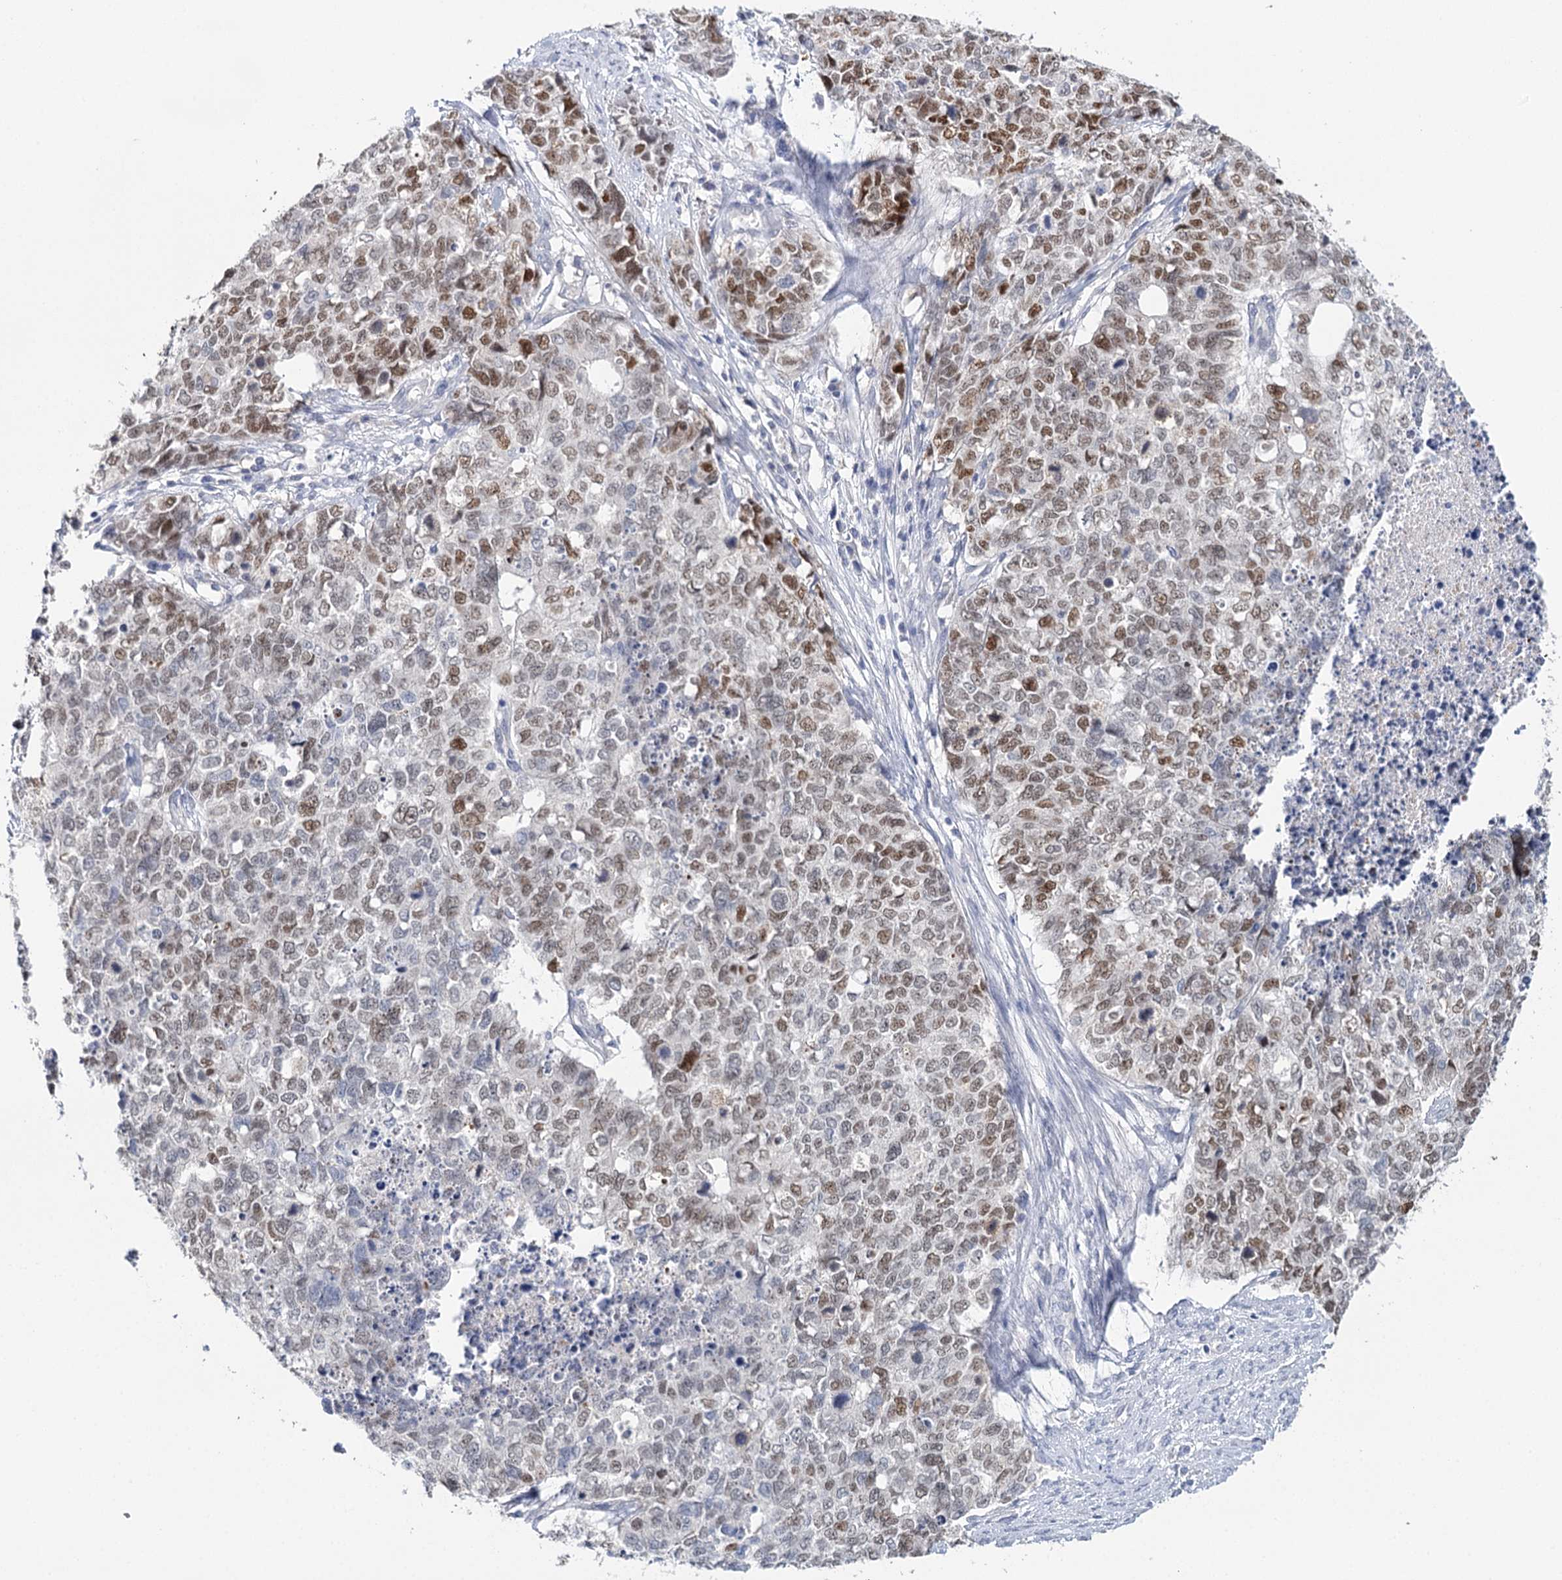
{"staining": {"intensity": "moderate", "quantity": "25%-75%", "location": "nuclear"}, "tissue": "cervical cancer", "cell_type": "Tumor cells", "image_type": "cancer", "snomed": [{"axis": "morphology", "description": "Squamous cell carcinoma, NOS"}, {"axis": "topography", "description": "Cervix"}], "caption": "Squamous cell carcinoma (cervical) stained with DAB (3,3'-diaminobenzidine) immunohistochemistry exhibits medium levels of moderate nuclear positivity in approximately 25%-75% of tumor cells.", "gene": "TP53", "patient": {"sex": "female", "age": 63}}